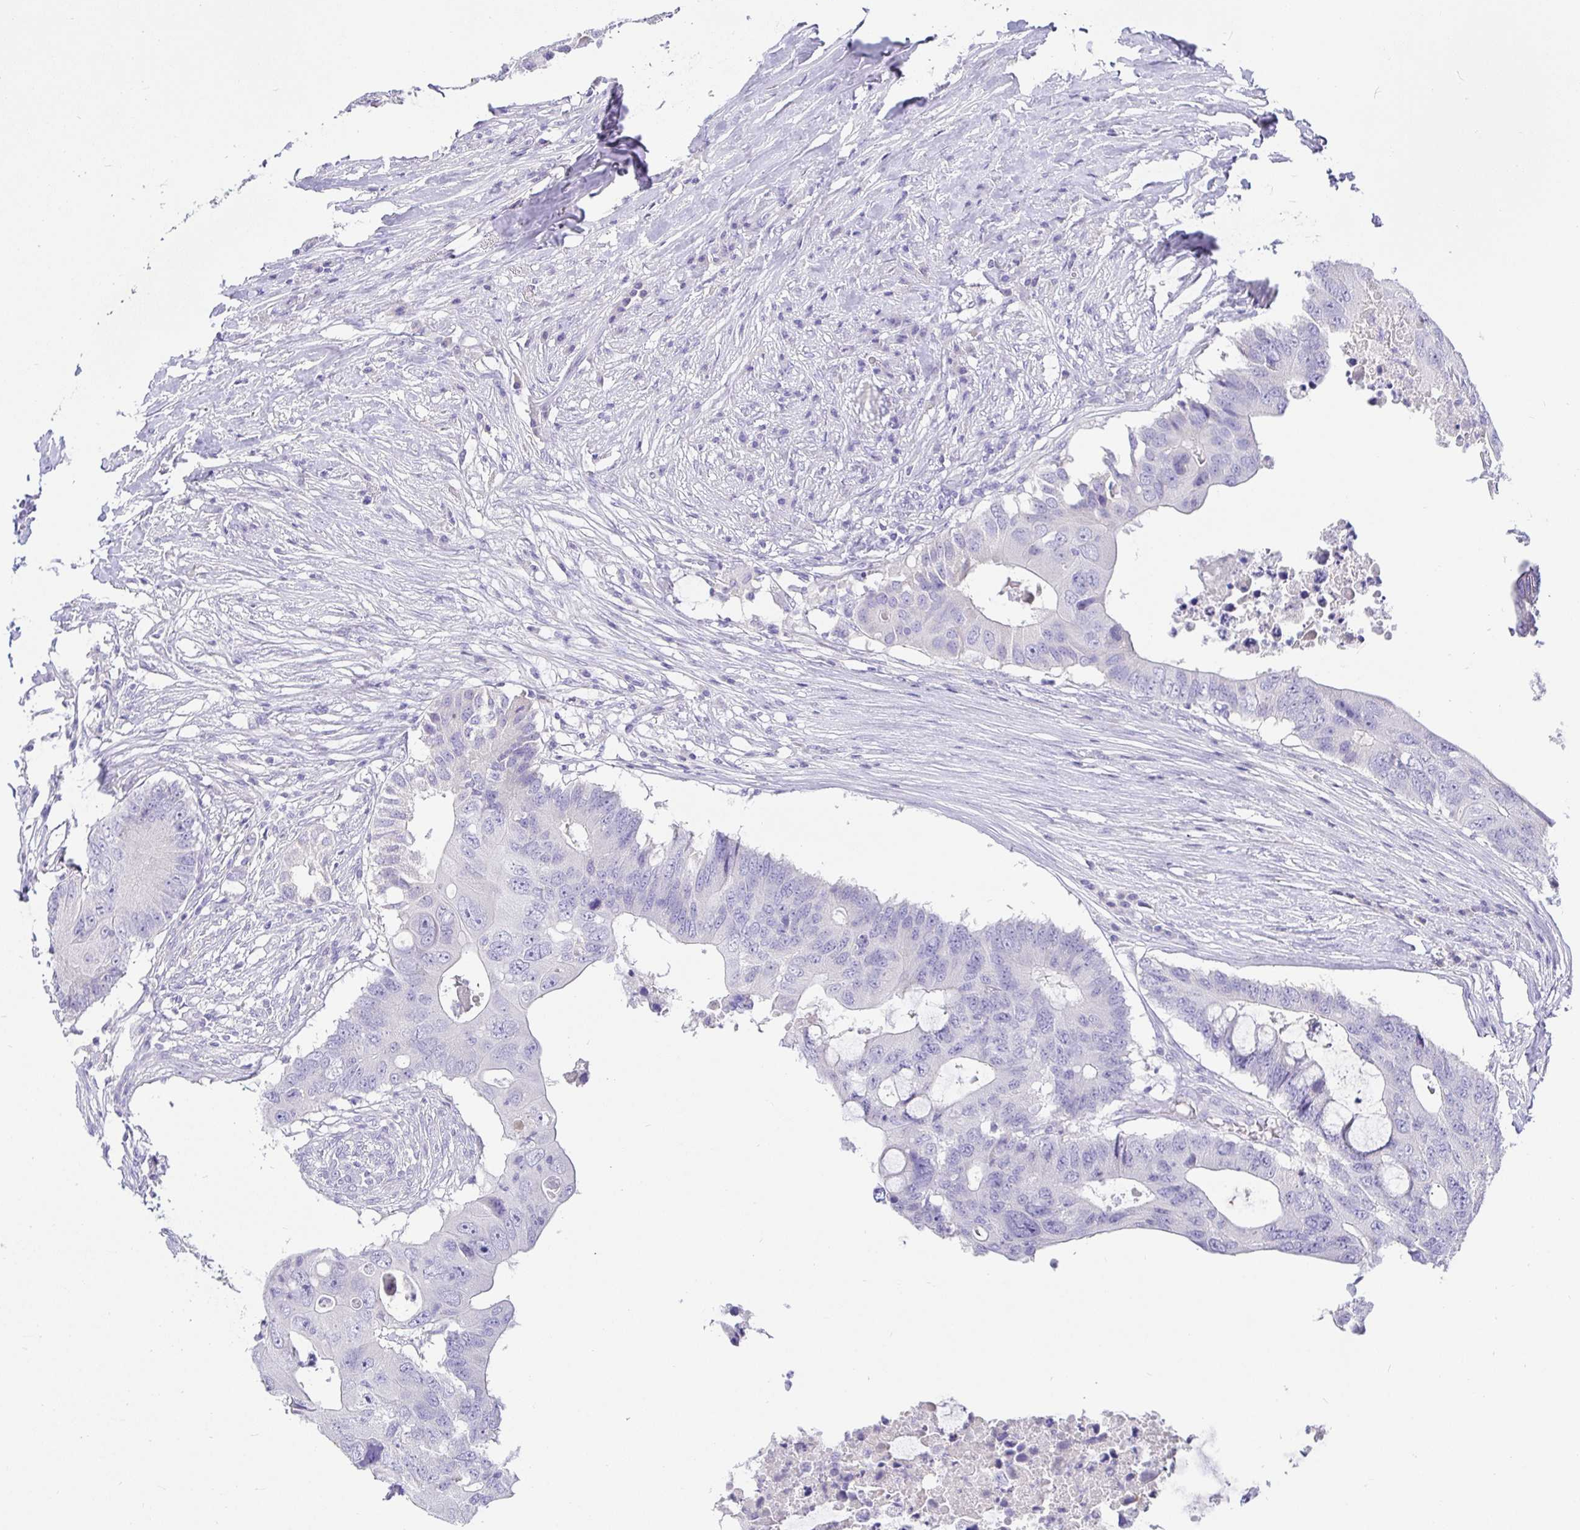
{"staining": {"intensity": "negative", "quantity": "none", "location": "none"}, "tissue": "colorectal cancer", "cell_type": "Tumor cells", "image_type": "cancer", "snomed": [{"axis": "morphology", "description": "Adenocarcinoma, NOS"}, {"axis": "topography", "description": "Colon"}], "caption": "Tumor cells are negative for protein expression in human colorectal adenocarcinoma.", "gene": "TPTE", "patient": {"sex": "male", "age": 71}}